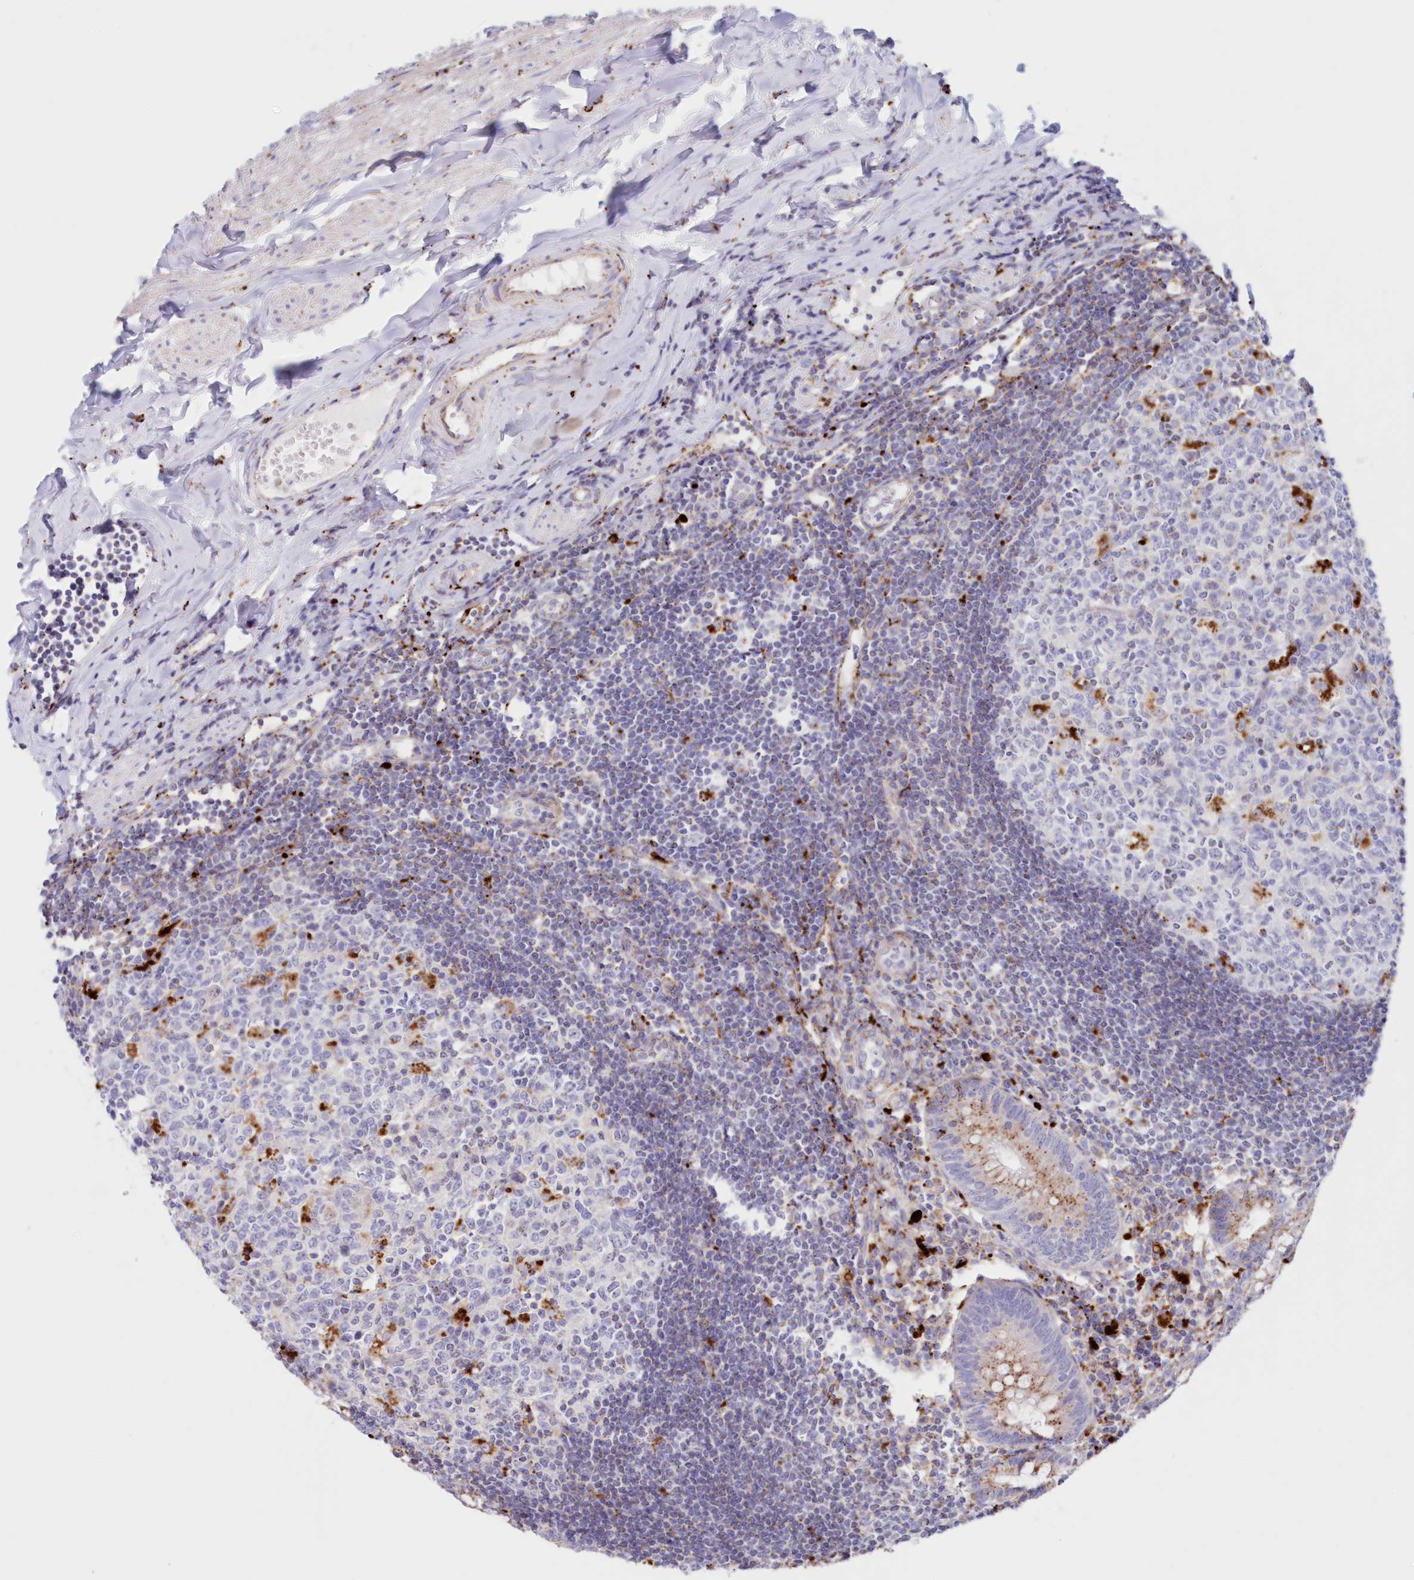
{"staining": {"intensity": "moderate", "quantity": "25%-75%", "location": "cytoplasmic/membranous"}, "tissue": "appendix", "cell_type": "Glandular cells", "image_type": "normal", "snomed": [{"axis": "morphology", "description": "Normal tissue, NOS"}, {"axis": "topography", "description": "Appendix"}], "caption": "The photomicrograph shows immunohistochemical staining of normal appendix. There is moderate cytoplasmic/membranous staining is seen in approximately 25%-75% of glandular cells. (IHC, brightfield microscopy, high magnification).", "gene": "TPP1", "patient": {"sex": "female", "age": 54}}